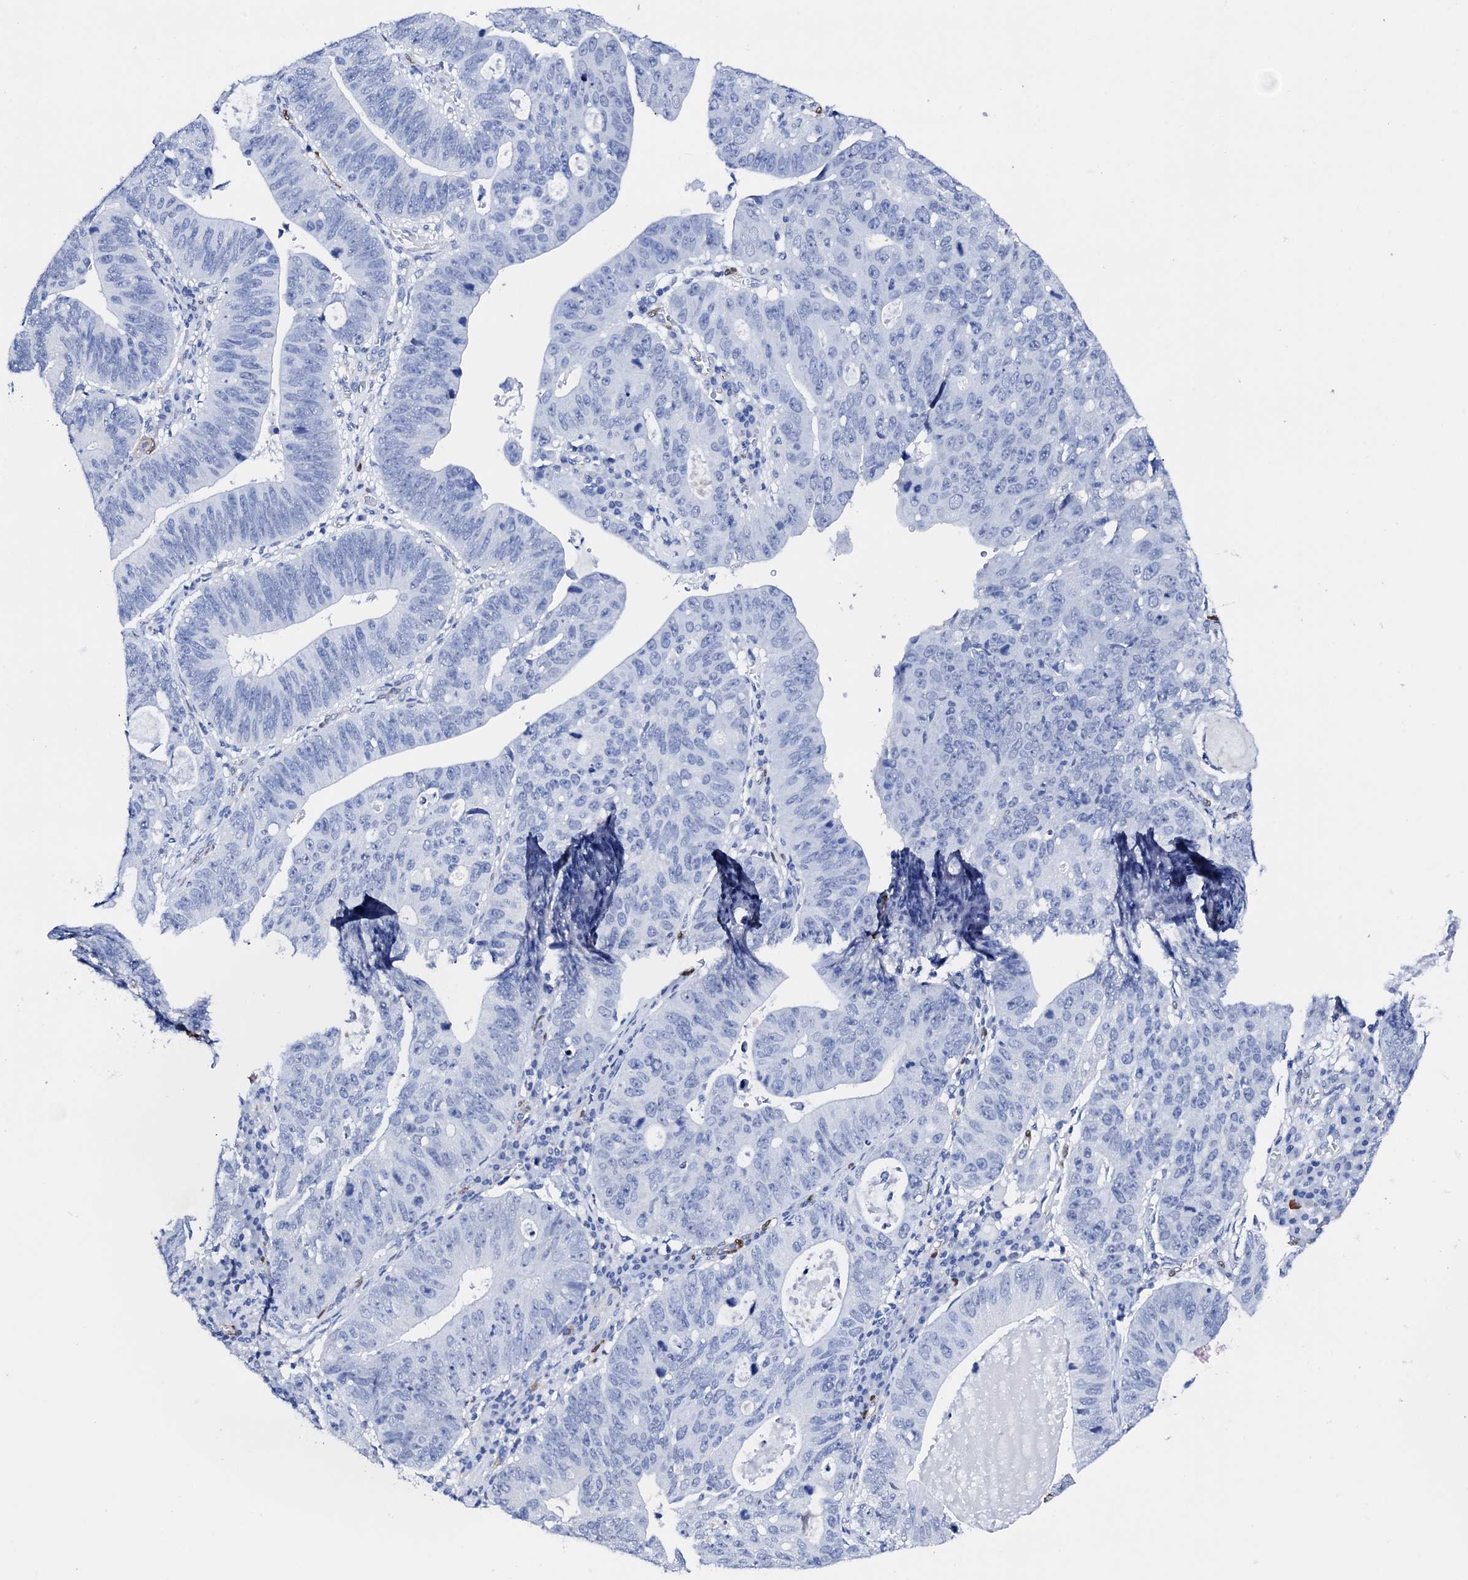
{"staining": {"intensity": "negative", "quantity": "none", "location": "none"}, "tissue": "stomach cancer", "cell_type": "Tumor cells", "image_type": "cancer", "snomed": [{"axis": "morphology", "description": "Adenocarcinoma, NOS"}, {"axis": "topography", "description": "Stomach"}], "caption": "The immunohistochemistry (IHC) micrograph has no significant staining in tumor cells of adenocarcinoma (stomach) tissue. (DAB IHC, high magnification).", "gene": "NRIP2", "patient": {"sex": "male", "age": 59}}